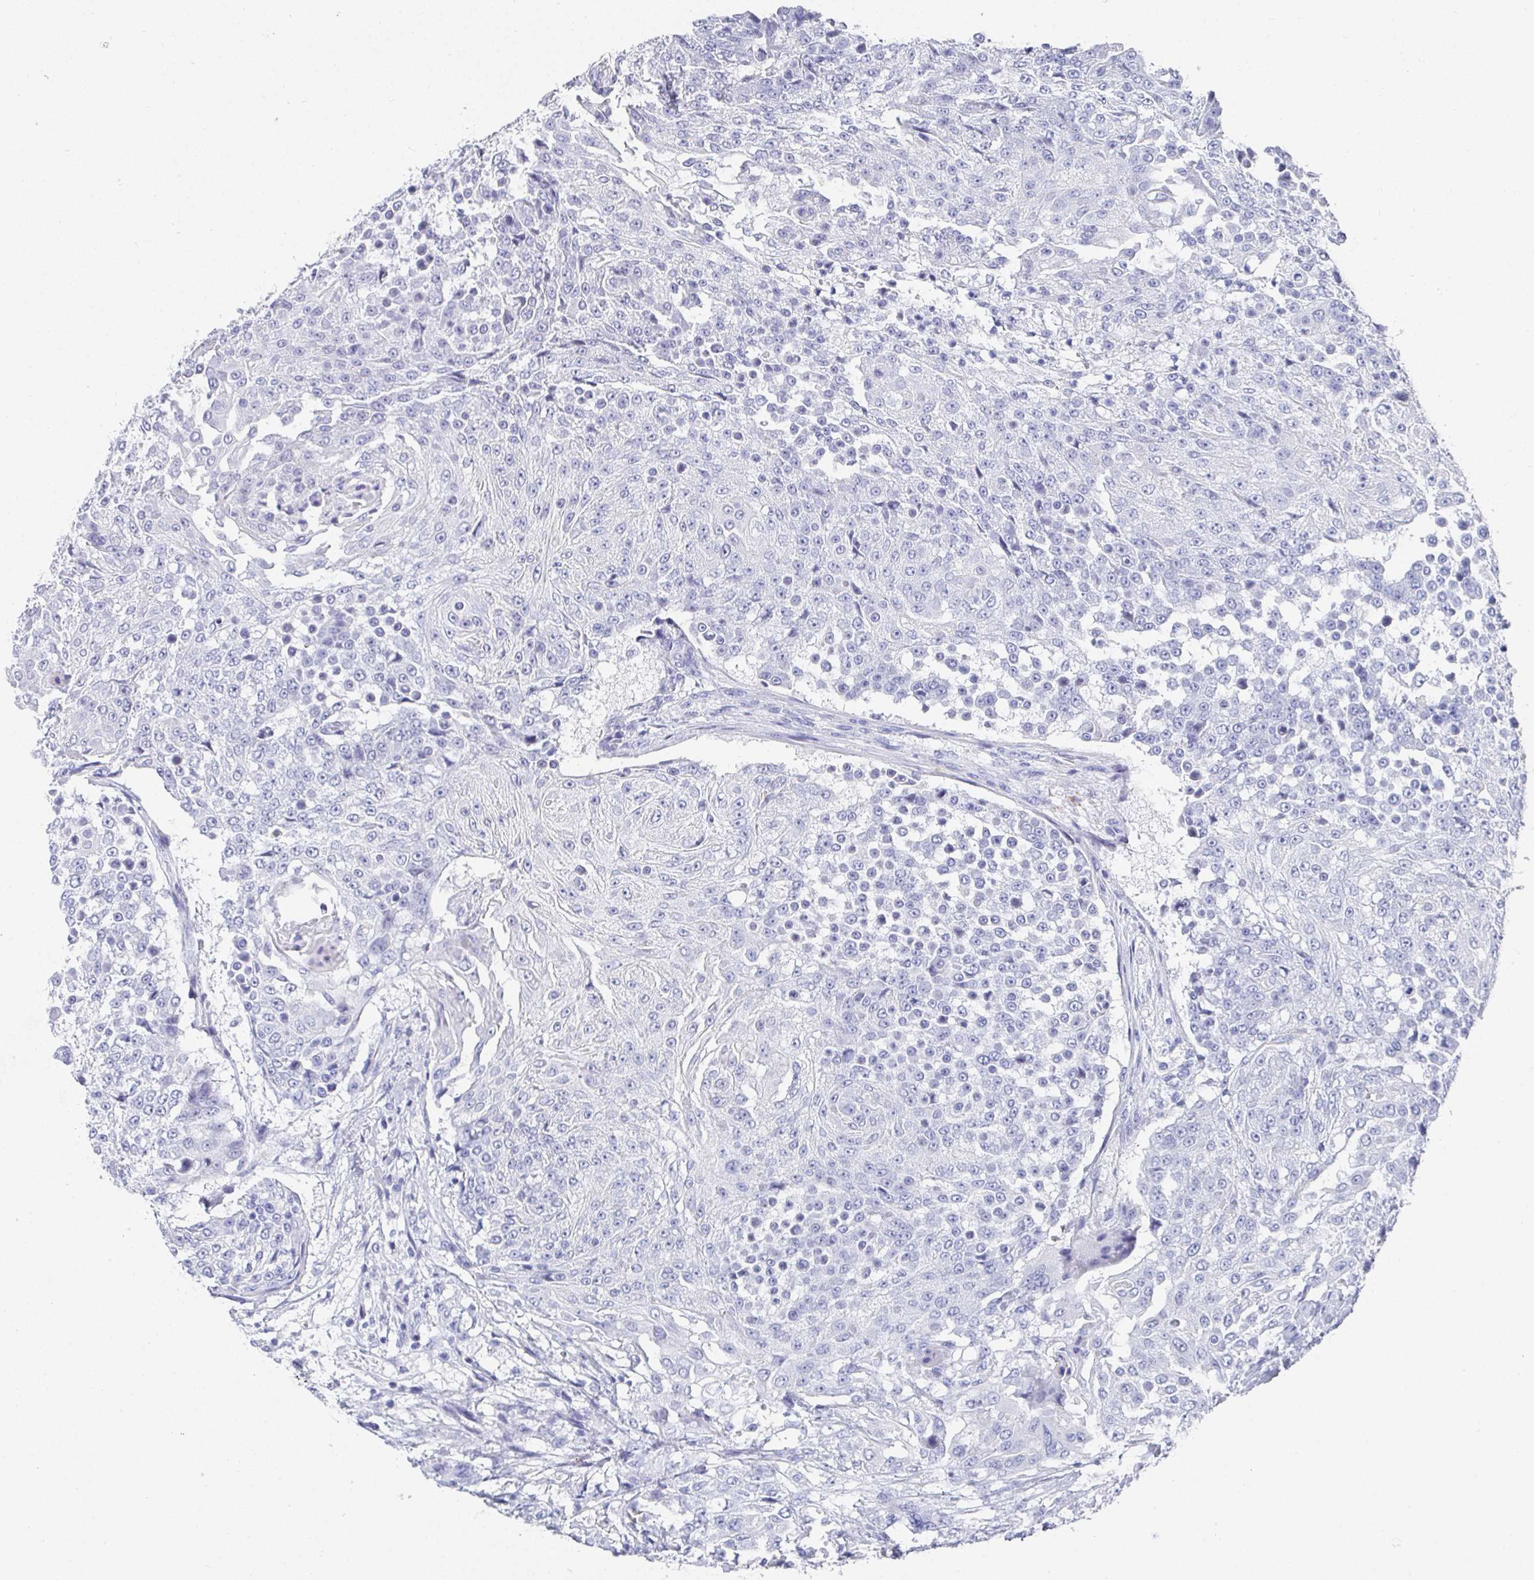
{"staining": {"intensity": "negative", "quantity": "none", "location": "none"}, "tissue": "urothelial cancer", "cell_type": "Tumor cells", "image_type": "cancer", "snomed": [{"axis": "morphology", "description": "Urothelial carcinoma, High grade"}, {"axis": "topography", "description": "Urinary bladder"}], "caption": "Urothelial carcinoma (high-grade) stained for a protein using immunohistochemistry (IHC) exhibits no staining tumor cells.", "gene": "GRIA1", "patient": {"sex": "female", "age": 63}}